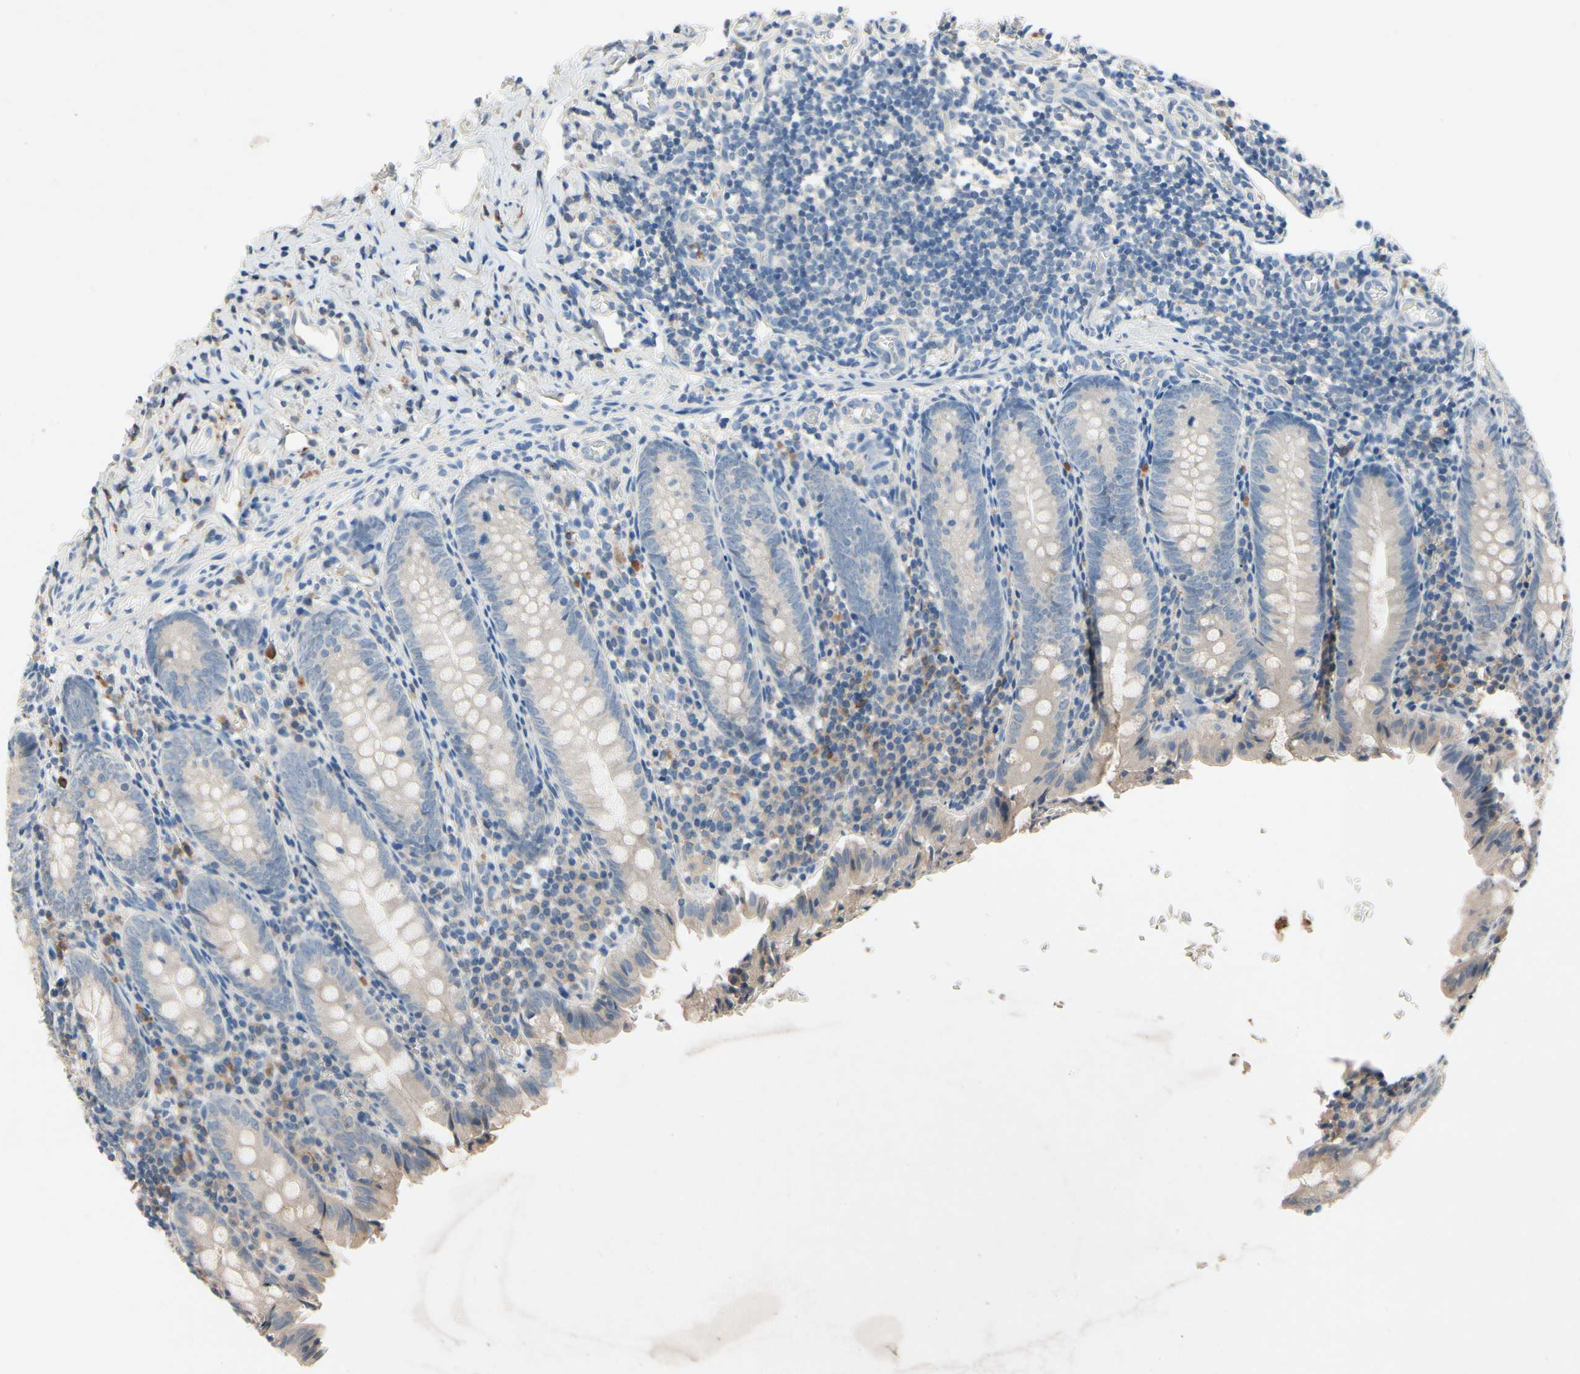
{"staining": {"intensity": "weak", "quantity": "<25%", "location": "cytoplasmic/membranous"}, "tissue": "appendix", "cell_type": "Glandular cells", "image_type": "normal", "snomed": [{"axis": "morphology", "description": "Normal tissue, NOS"}, {"axis": "topography", "description": "Appendix"}], "caption": "This is an immunohistochemistry (IHC) micrograph of benign appendix. There is no positivity in glandular cells.", "gene": "IL1RL1", "patient": {"sex": "female", "age": 10}}